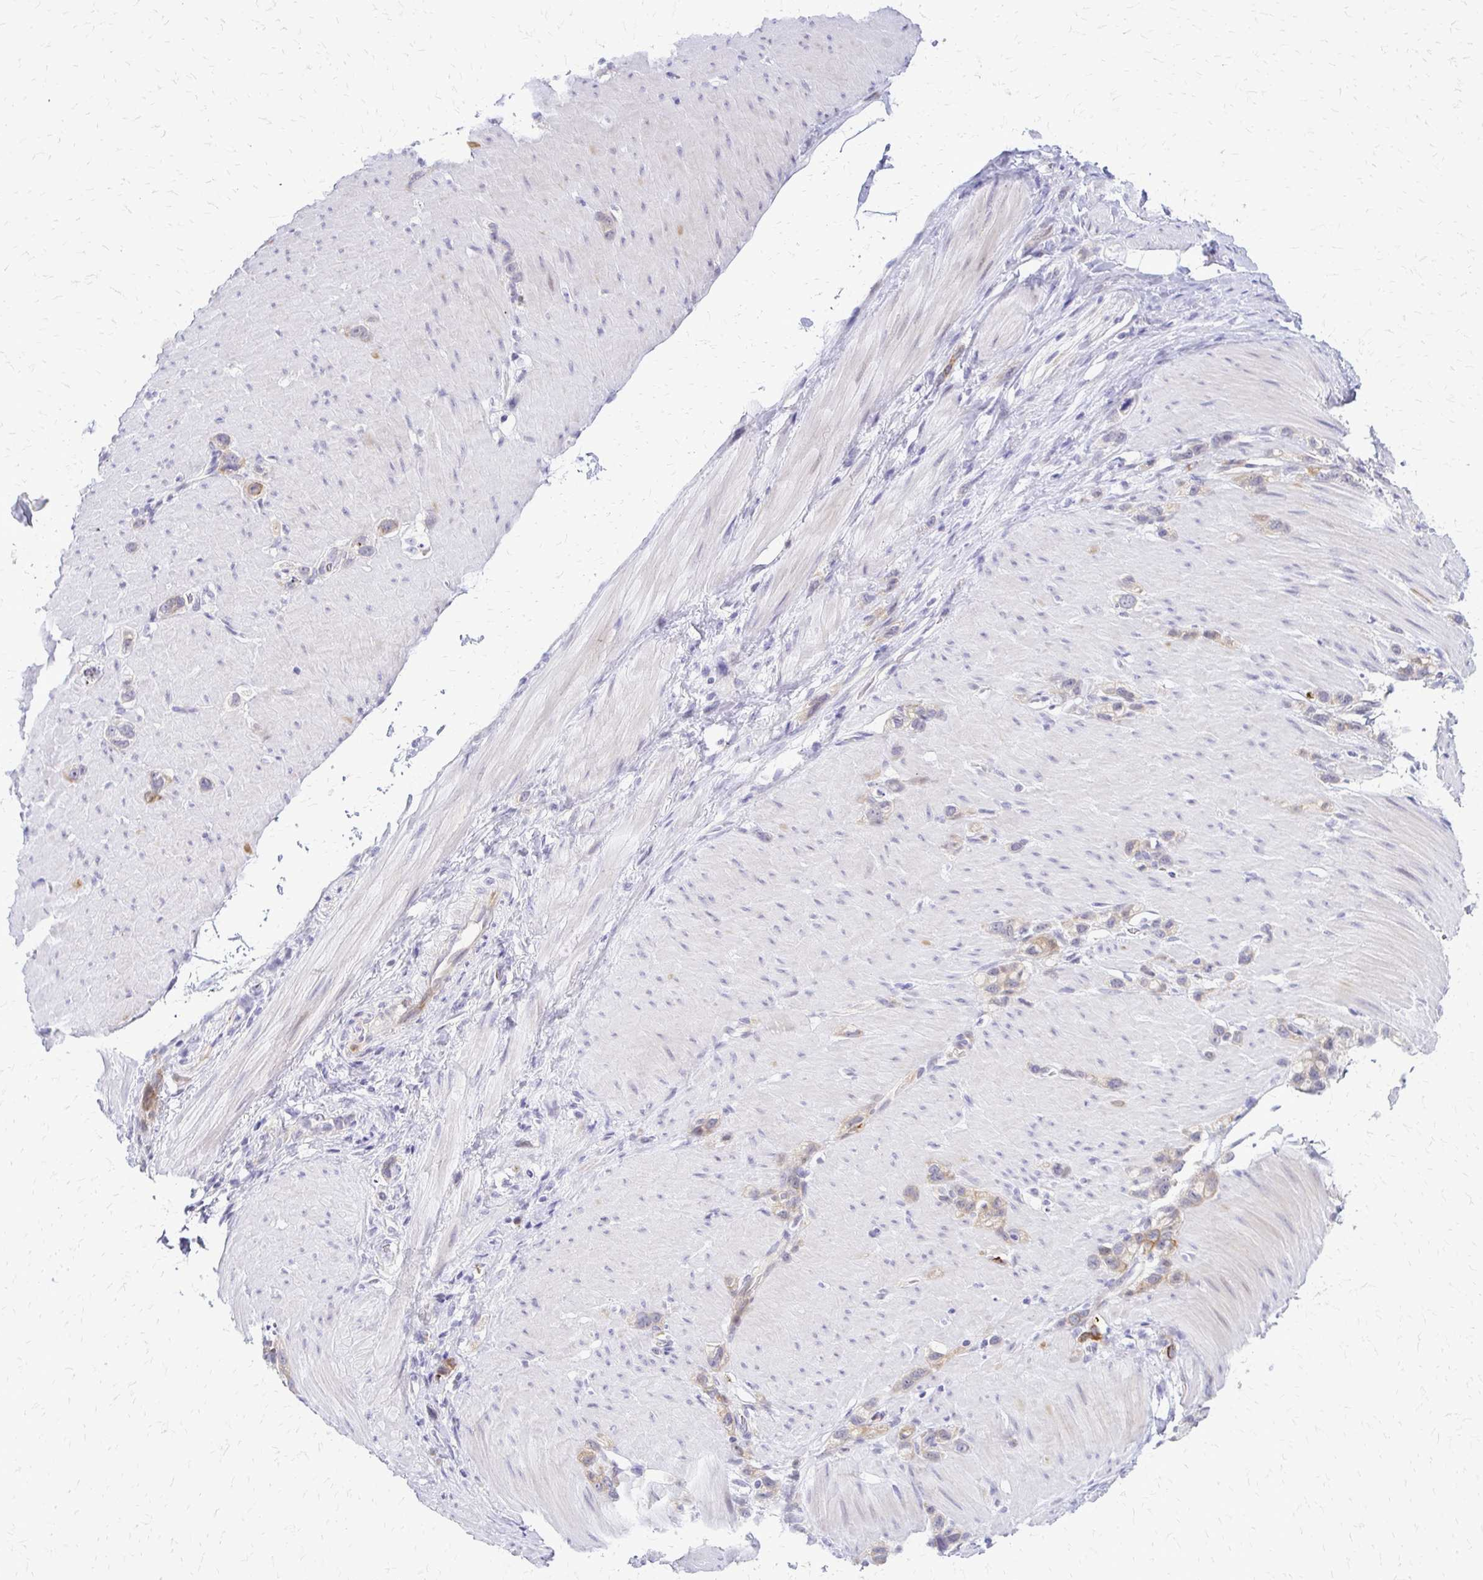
{"staining": {"intensity": "negative", "quantity": "none", "location": "none"}, "tissue": "stomach cancer", "cell_type": "Tumor cells", "image_type": "cancer", "snomed": [{"axis": "morphology", "description": "Adenocarcinoma, NOS"}, {"axis": "topography", "description": "Stomach"}], "caption": "This is an immunohistochemistry (IHC) micrograph of human stomach cancer. There is no staining in tumor cells.", "gene": "EPYC", "patient": {"sex": "female", "age": 65}}